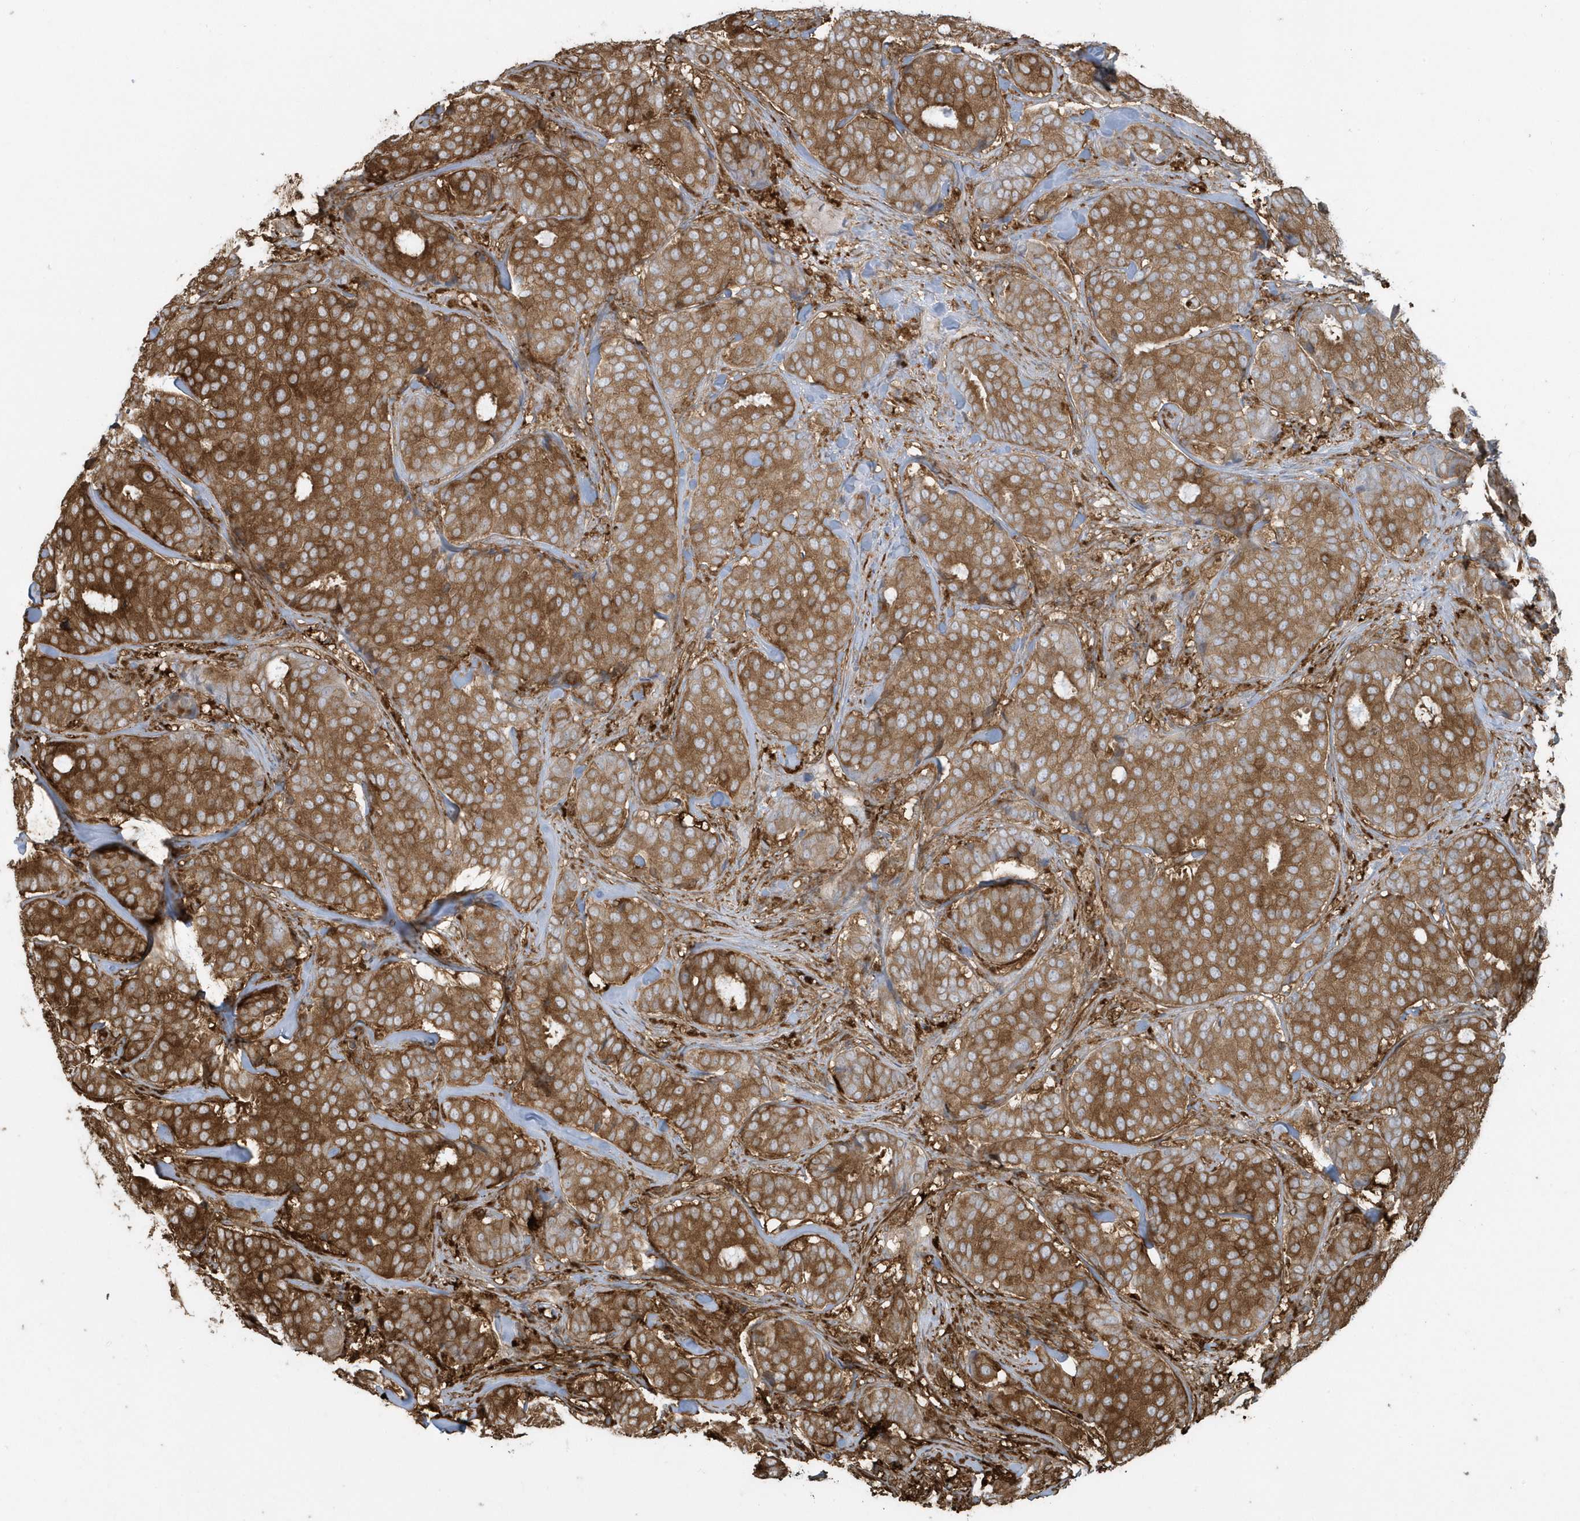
{"staining": {"intensity": "strong", "quantity": ">75%", "location": "cytoplasmic/membranous"}, "tissue": "breast cancer", "cell_type": "Tumor cells", "image_type": "cancer", "snomed": [{"axis": "morphology", "description": "Duct carcinoma"}, {"axis": "topography", "description": "Breast"}], "caption": "IHC micrograph of neoplastic tissue: breast intraductal carcinoma stained using immunohistochemistry shows high levels of strong protein expression localized specifically in the cytoplasmic/membranous of tumor cells, appearing as a cytoplasmic/membranous brown color.", "gene": "CLCN6", "patient": {"sex": "female", "age": 75}}